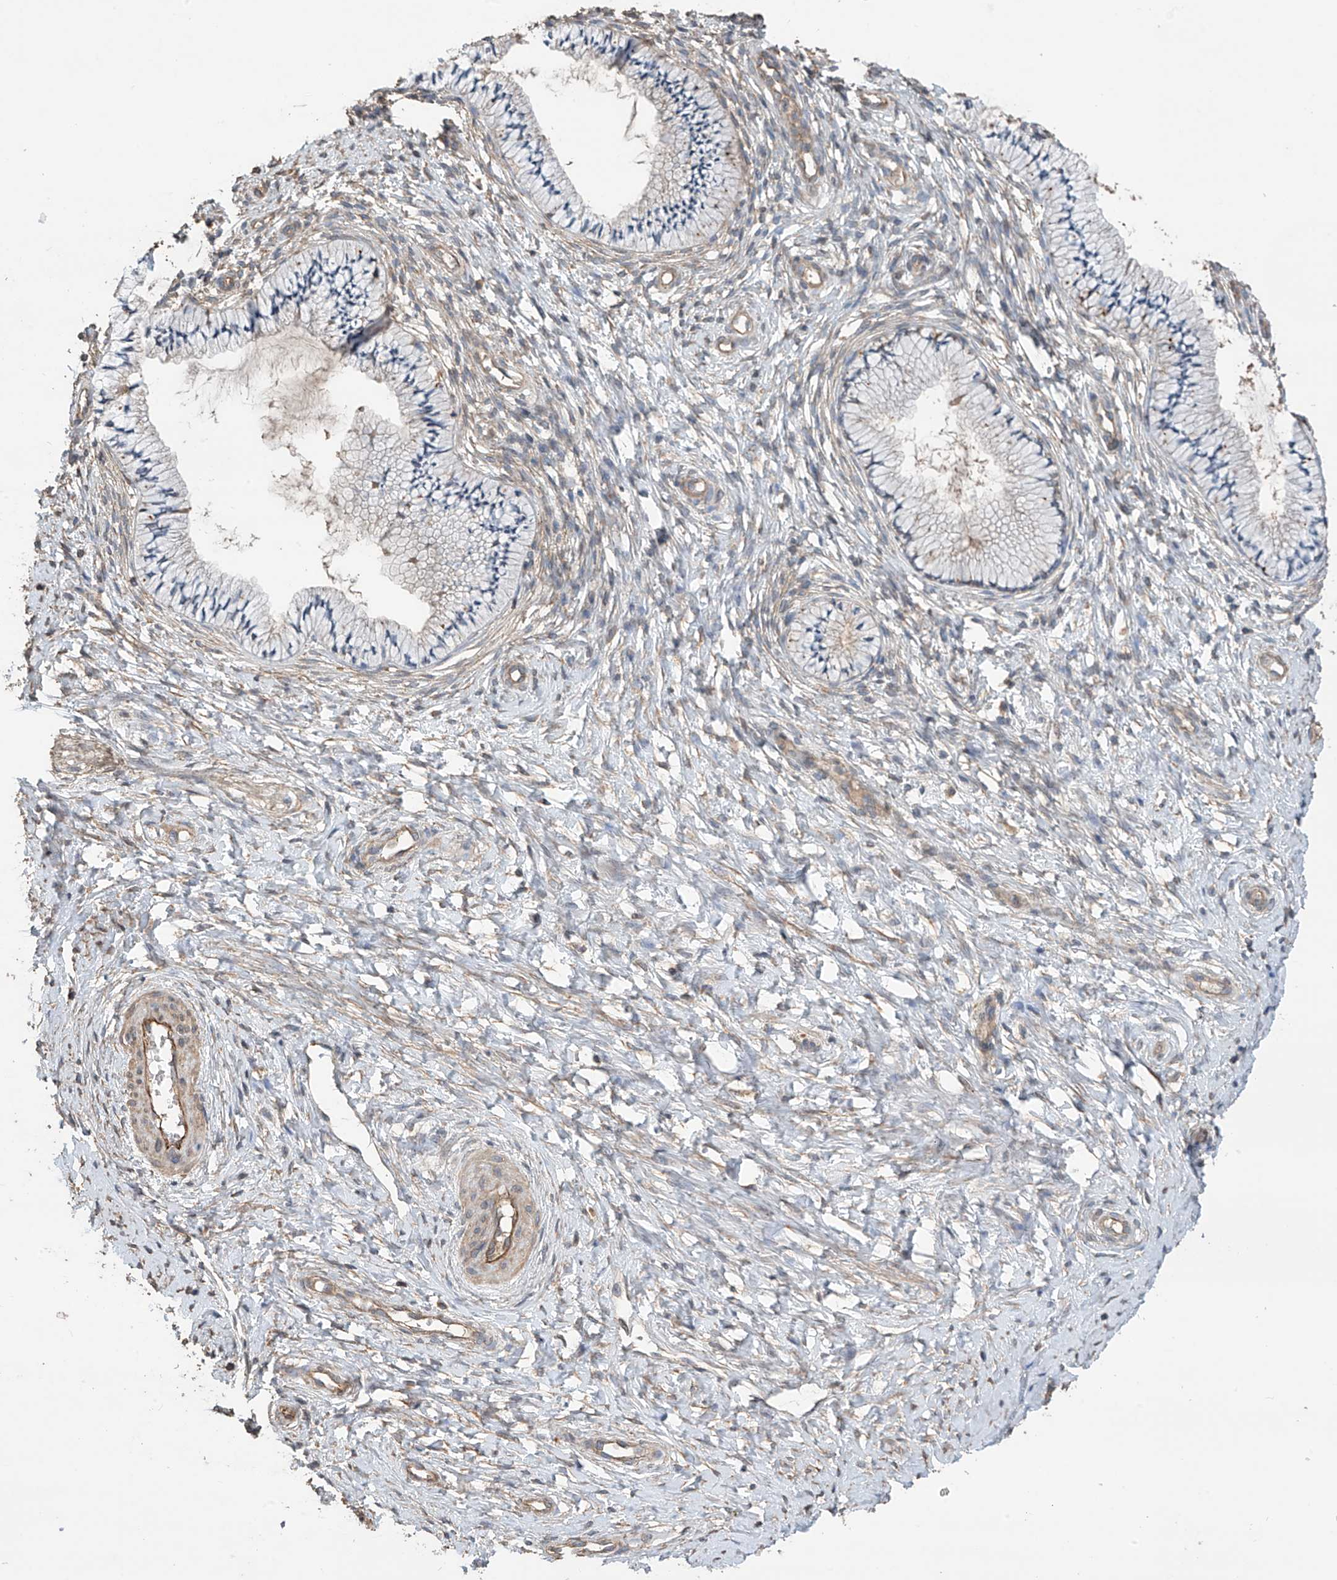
{"staining": {"intensity": "moderate", "quantity": "<25%", "location": "cytoplasmic/membranous"}, "tissue": "cervix", "cell_type": "Glandular cells", "image_type": "normal", "snomed": [{"axis": "morphology", "description": "Normal tissue, NOS"}, {"axis": "topography", "description": "Cervix"}], "caption": "This is a micrograph of immunohistochemistry (IHC) staining of normal cervix, which shows moderate positivity in the cytoplasmic/membranous of glandular cells.", "gene": "PHACTR4", "patient": {"sex": "female", "age": 36}}